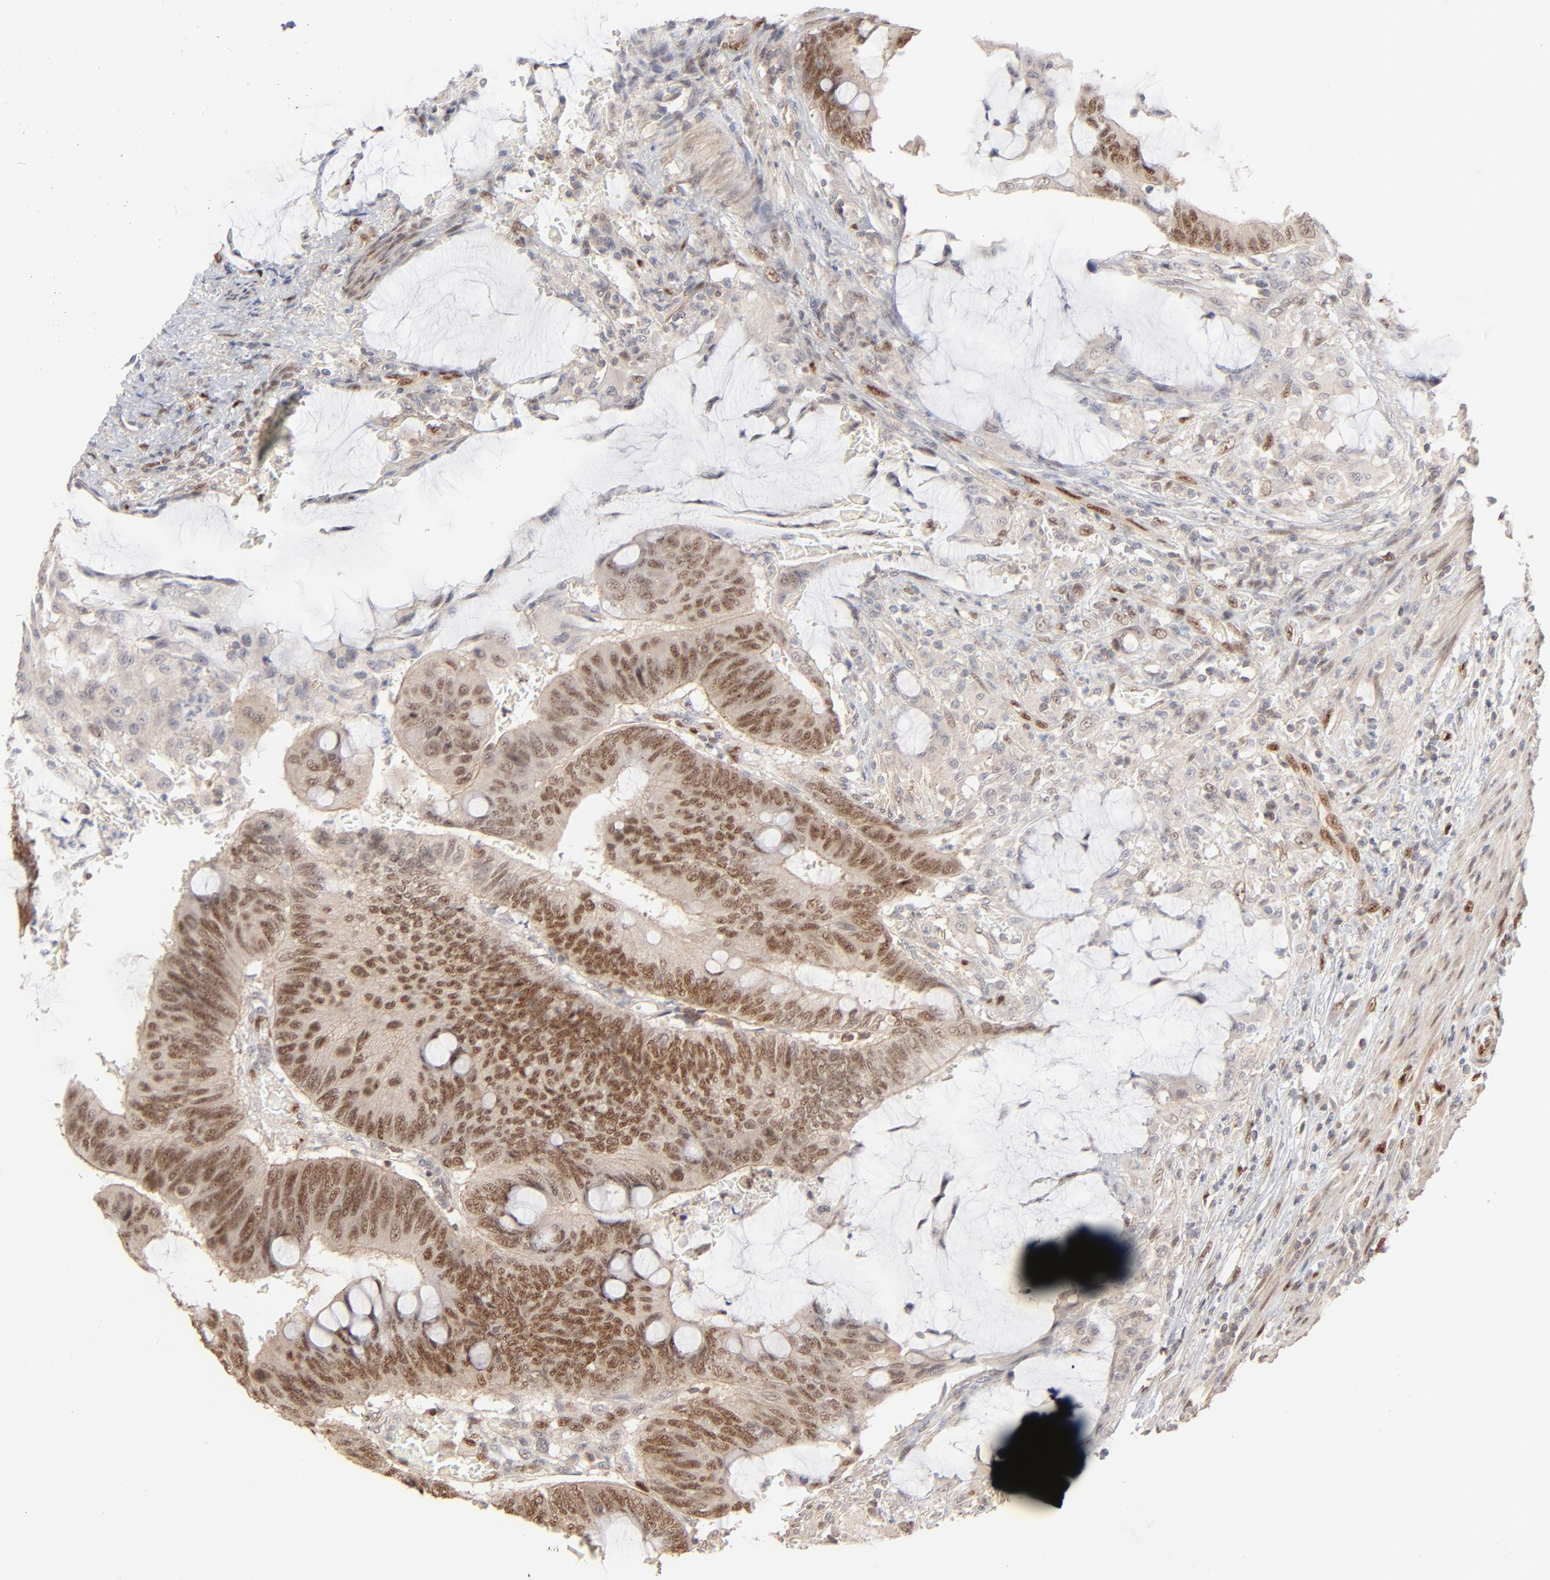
{"staining": {"intensity": "moderate", "quantity": ">75%", "location": "nuclear"}, "tissue": "colorectal cancer", "cell_type": "Tumor cells", "image_type": "cancer", "snomed": [{"axis": "morphology", "description": "Normal tissue, NOS"}, {"axis": "morphology", "description": "Adenocarcinoma, NOS"}, {"axis": "topography", "description": "Rectum"}], "caption": "About >75% of tumor cells in human colorectal cancer (adenocarcinoma) reveal moderate nuclear protein expression as visualized by brown immunohistochemical staining.", "gene": "NFIB", "patient": {"sex": "male", "age": 92}}